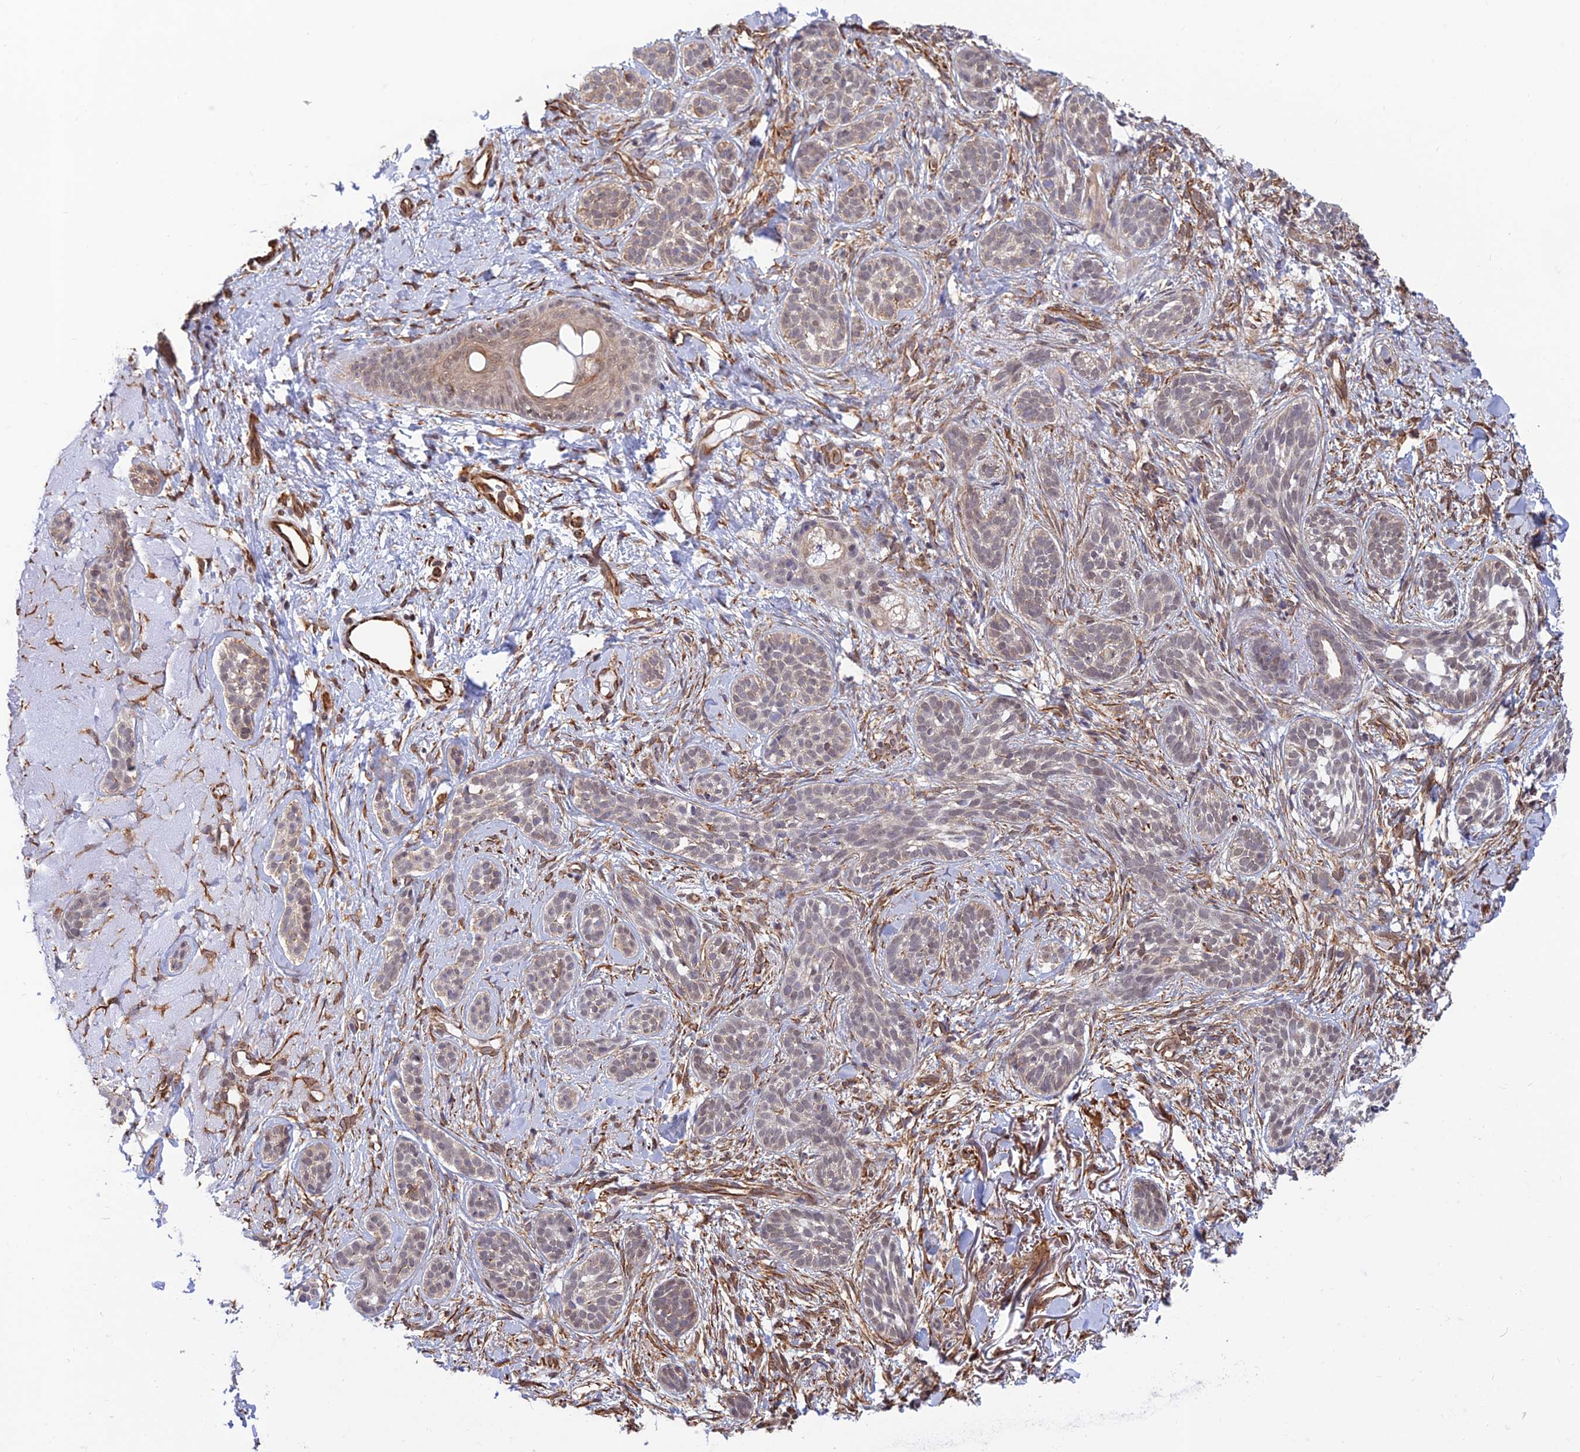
{"staining": {"intensity": "weak", "quantity": "<25%", "location": "cytoplasmic/membranous"}, "tissue": "skin cancer", "cell_type": "Tumor cells", "image_type": "cancer", "snomed": [{"axis": "morphology", "description": "Basal cell carcinoma"}, {"axis": "topography", "description": "Skin"}], "caption": "Protein analysis of skin cancer (basal cell carcinoma) exhibits no significant staining in tumor cells. (Brightfield microscopy of DAB immunohistochemistry at high magnification).", "gene": "PAGR1", "patient": {"sex": "male", "age": 71}}